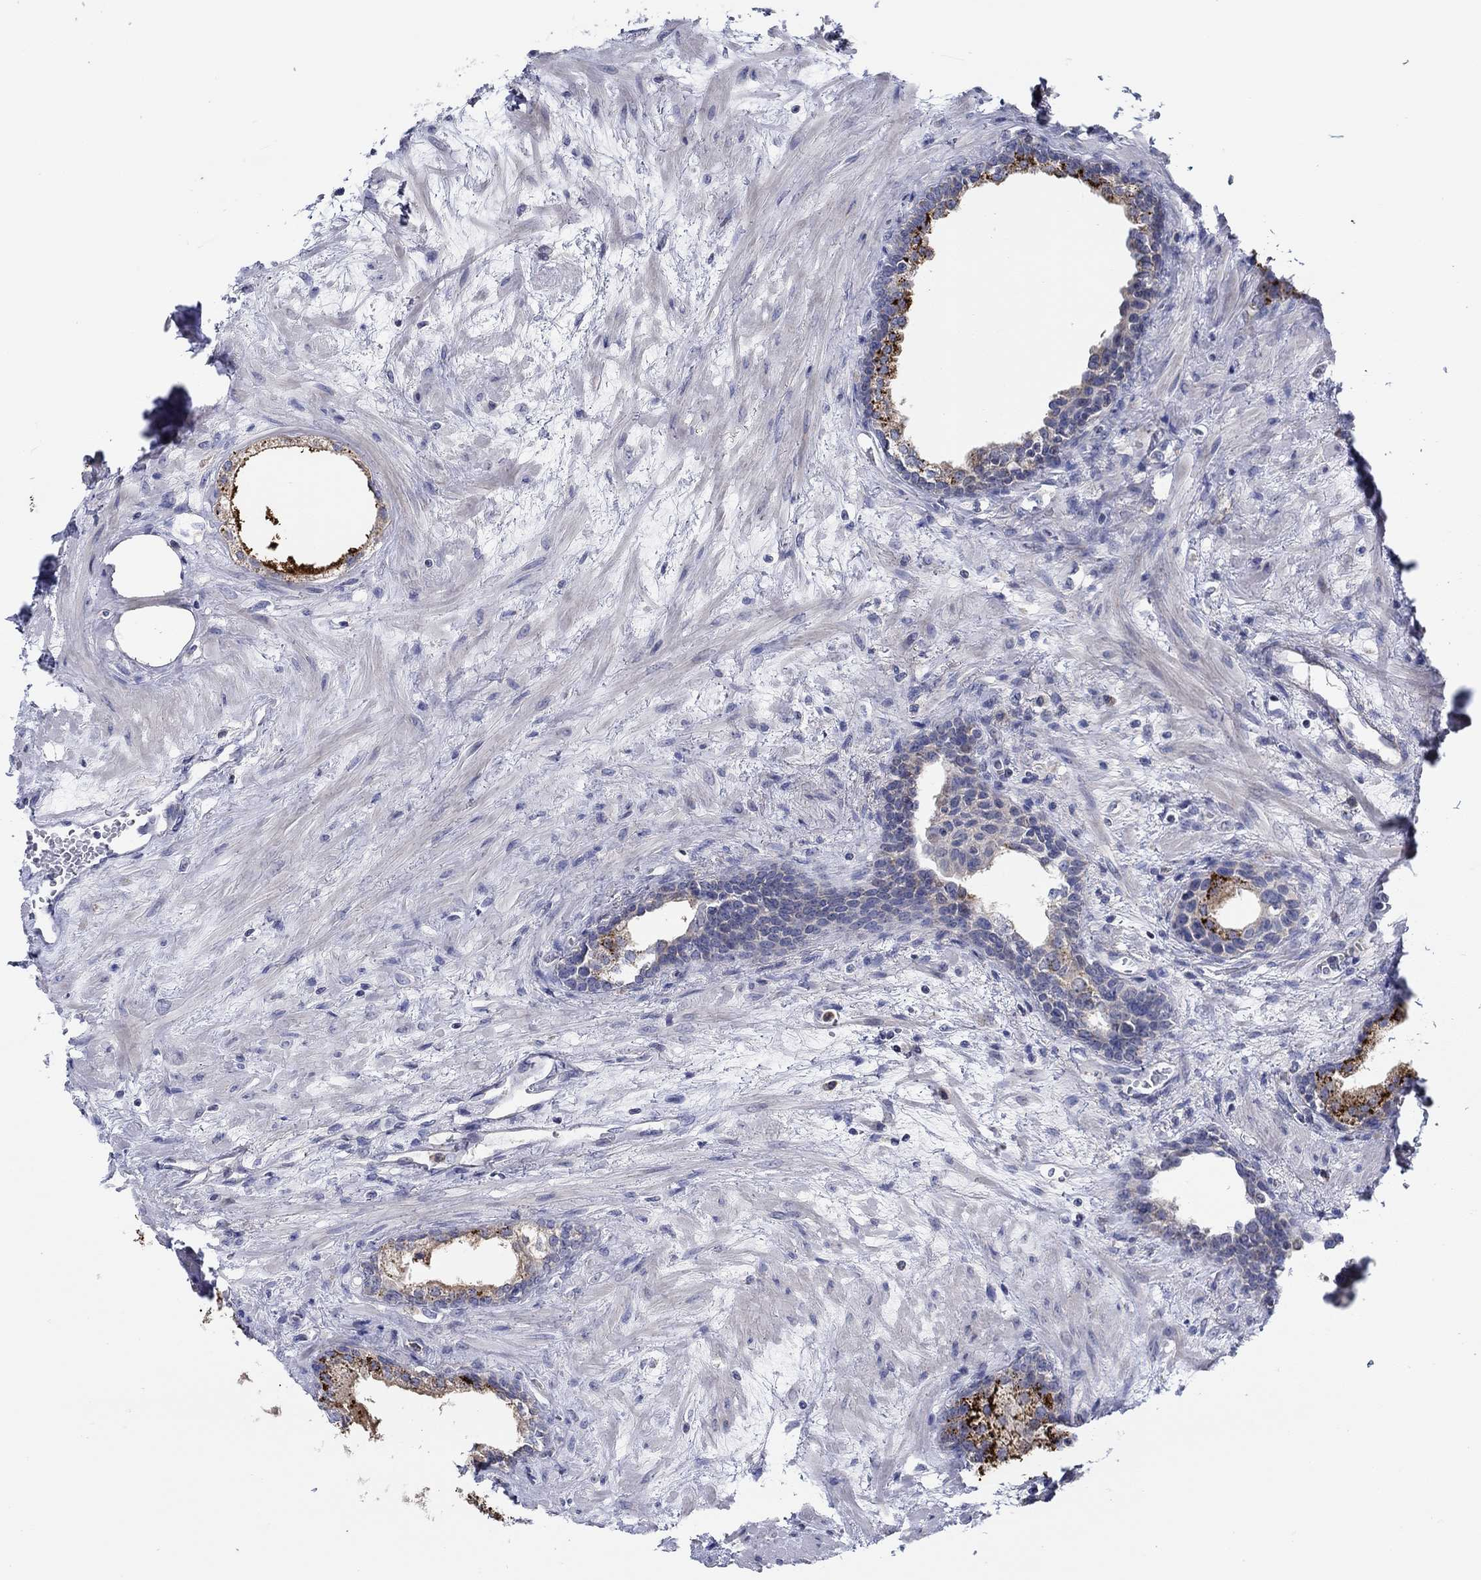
{"staining": {"intensity": "strong", "quantity": "<25%", "location": "cytoplasmic/membranous"}, "tissue": "prostate", "cell_type": "Glandular cells", "image_type": "normal", "snomed": [{"axis": "morphology", "description": "Normal tissue, NOS"}, {"axis": "topography", "description": "Prostate"}], "caption": "Prostate stained with a brown dye demonstrates strong cytoplasmic/membranous positive positivity in approximately <25% of glandular cells.", "gene": "CFAP61", "patient": {"sex": "male", "age": 63}}